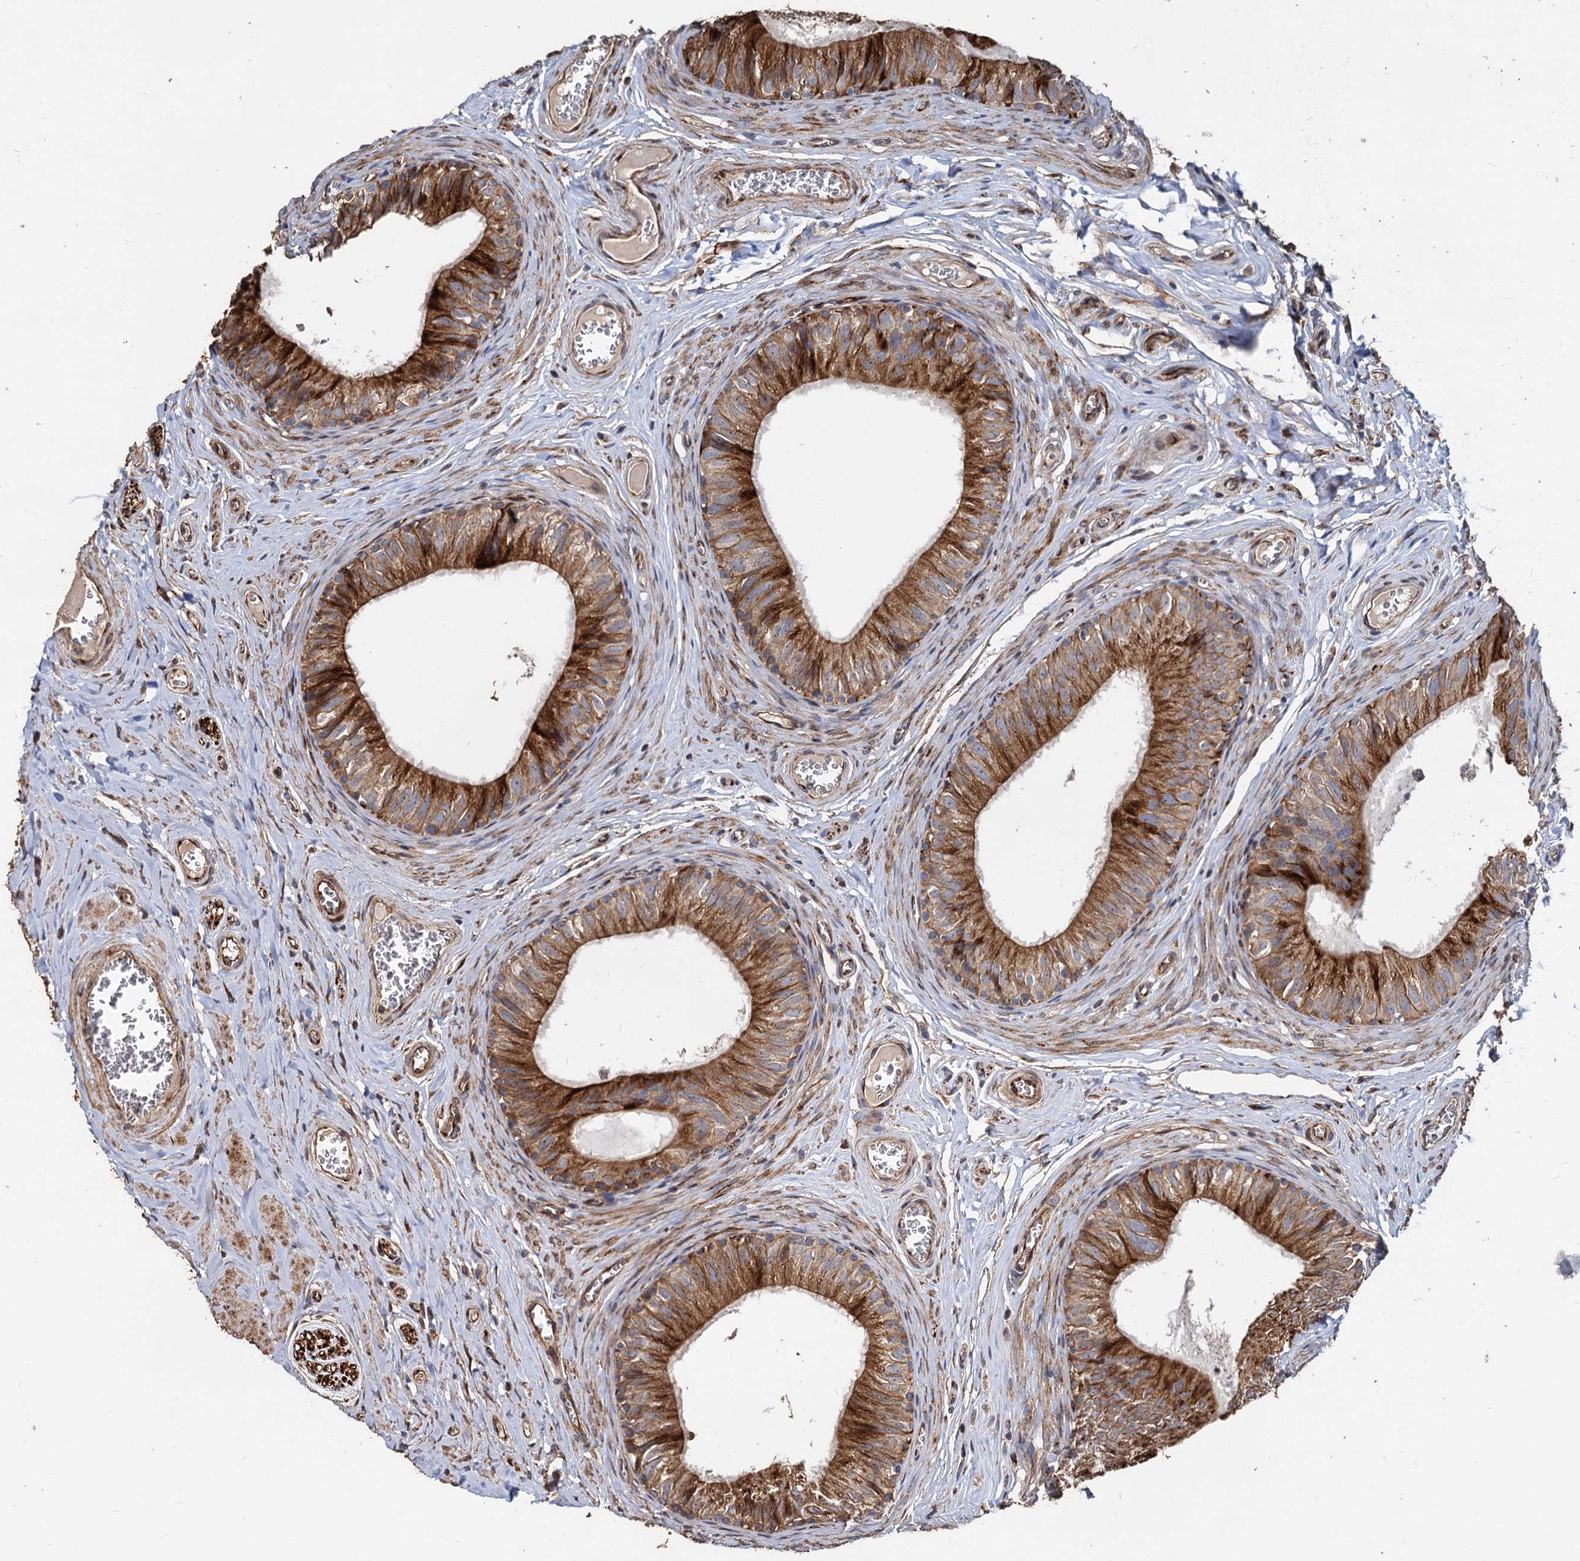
{"staining": {"intensity": "strong", "quantity": ">75%", "location": "cytoplasmic/membranous"}, "tissue": "epididymis", "cell_type": "Glandular cells", "image_type": "normal", "snomed": [{"axis": "morphology", "description": "Normal tissue, NOS"}, {"axis": "topography", "description": "Epididymis"}], "caption": "High-power microscopy captured an immunohistochemistry (IHC) micrograph of unremarkable epididymis, revealing strong cytoplasmic/membranous staining in about >75% of glandular cells. The staining was performed using DAB to visualize the protein expression in brown, while the nuclei were stained in blue with hematoxylin (Magnification: 20x).", "gene": "DEPDC4", "patient": {"sex": "male", "age": 42}}